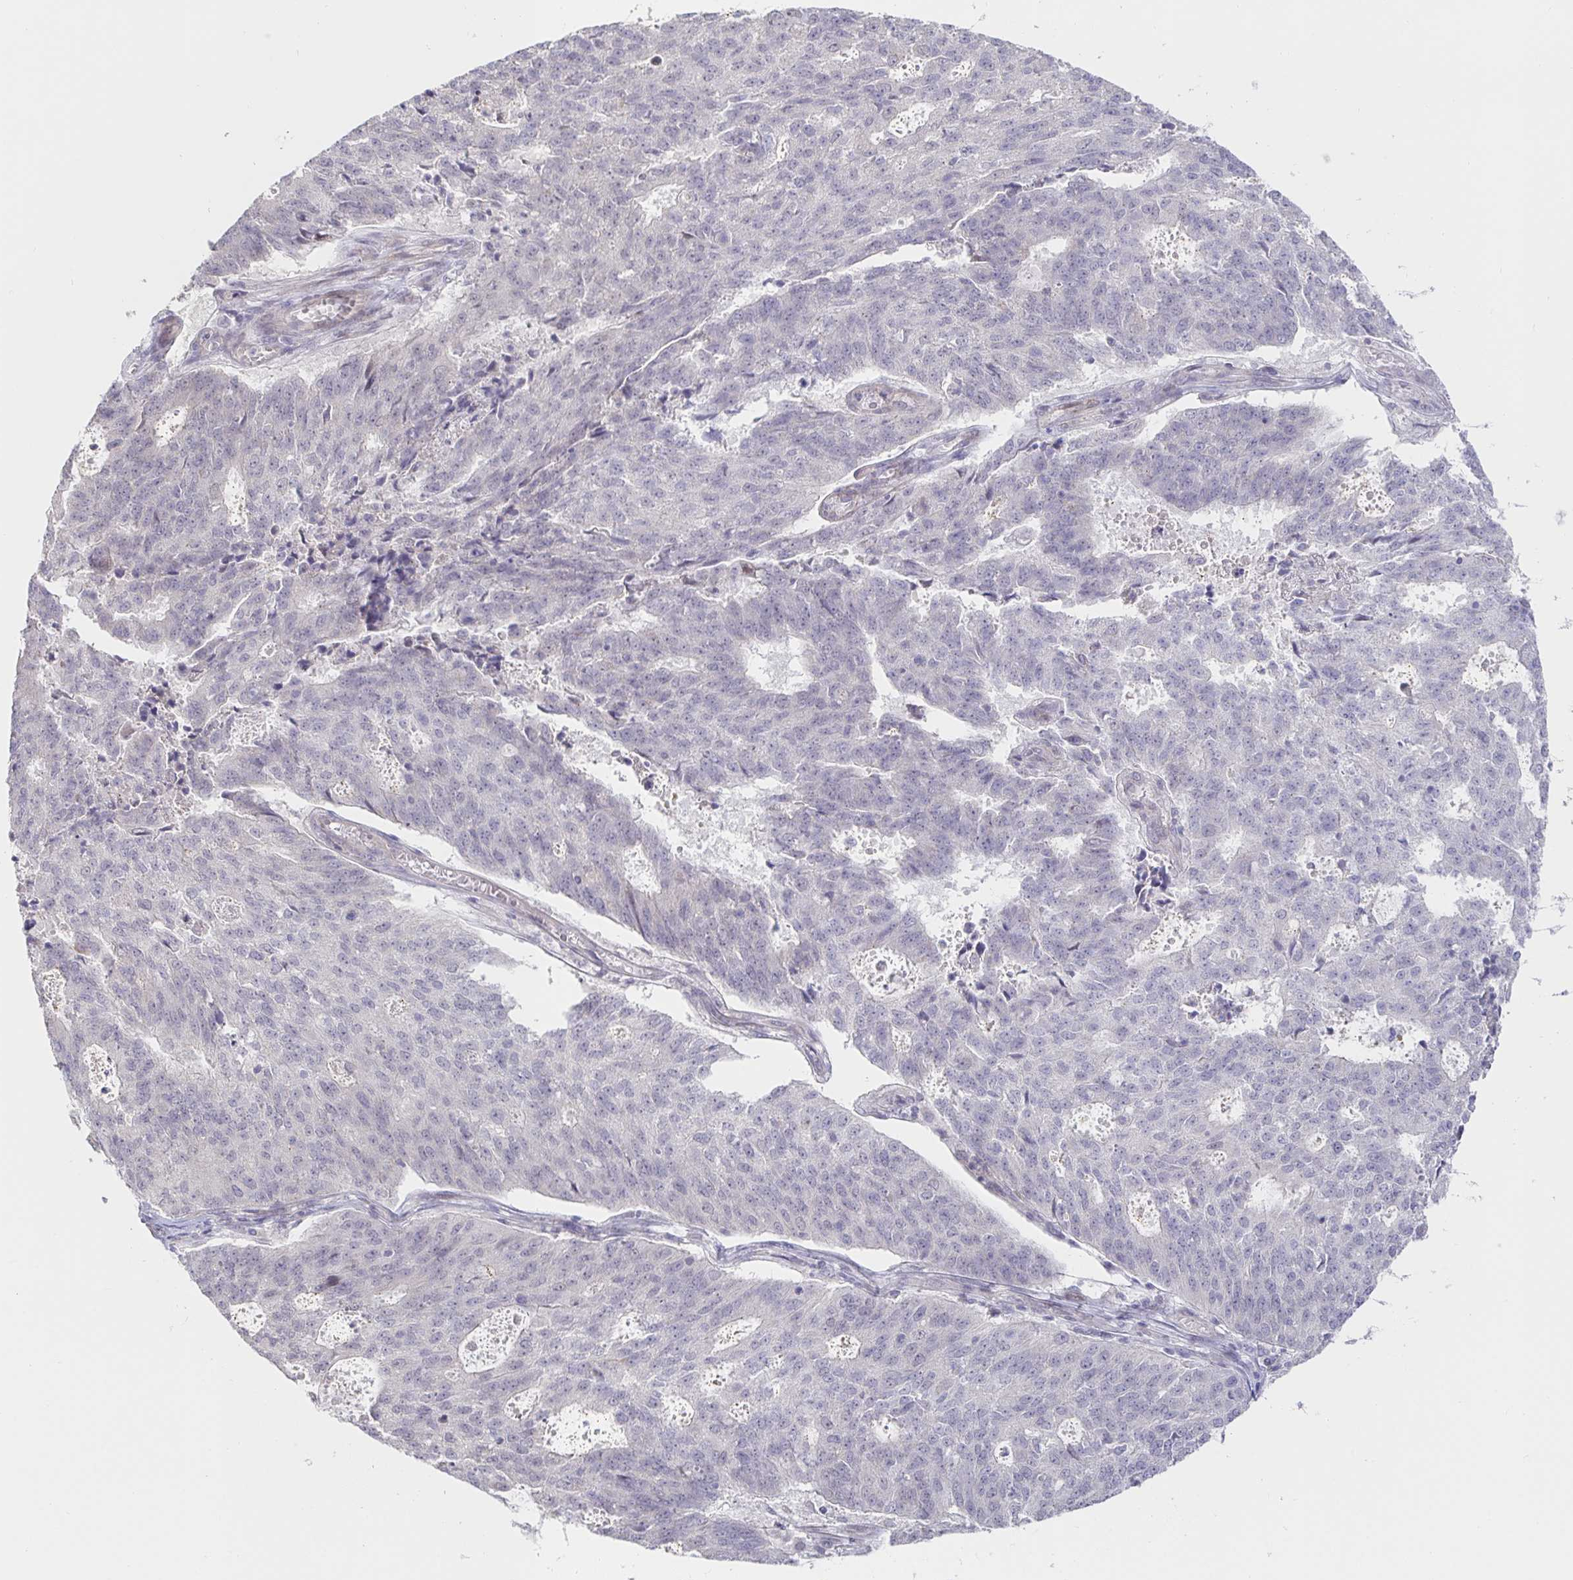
{"staining": {"intensity": "negative", "quantity": "none", "location": "none"}, "tissue": "endometrial cancer", "cell_type": "Tumor cells", "image_type": "cancer", "snomed": [{"axis": "morphology", "description": "Adenocarcinoma, NOS"}, {"axis": "topography", "description": "Endometrium"}], "caption": "Endometrial cancer was stained to show a protein in brown. There is no significant expression in tumor cells. Nuclei are stained in blue.", "gene": "CIT", "patient": {"sex": "female", "age": 82}}